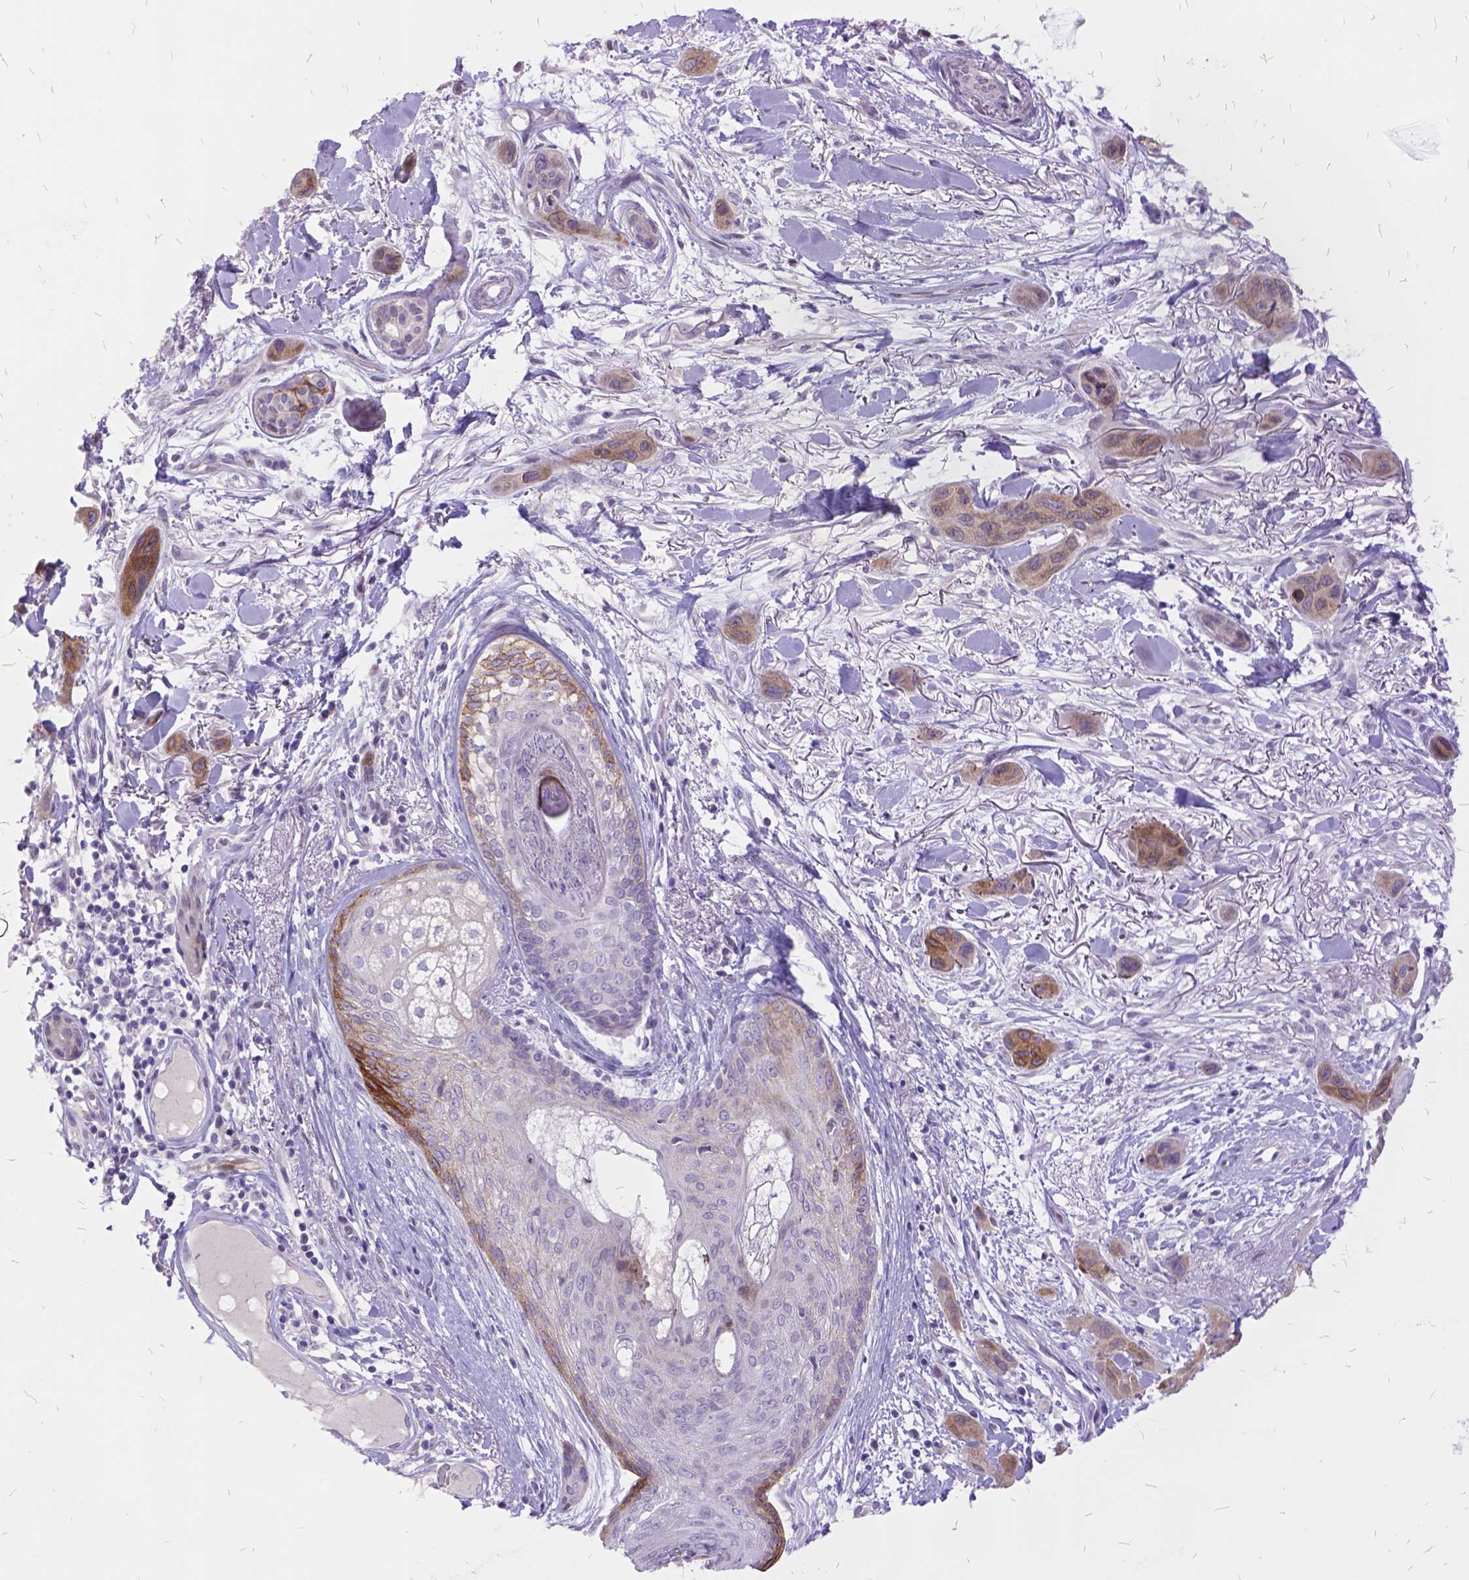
{"staining": {"intensity": "weak", "quantity": ">75%", "location": "cytoplasmic/membranous"}, "tissue": "skin cancer", "cell_type": "Tumor cells", "image_type": "cancer", "snomed": [{"axis": "morphology", "description": "Squamous cell carcinoma, NOS"}, {"axis": "topography", "description": "Skin"}], "caption": "Weak cytoplasmic/membranous staining is seen in approximately >75% of tumor cells in skin cancer (squamous cell carcinoma).", "gene": "ITGB6", "patient": {"sex": "male", "age": 79}}